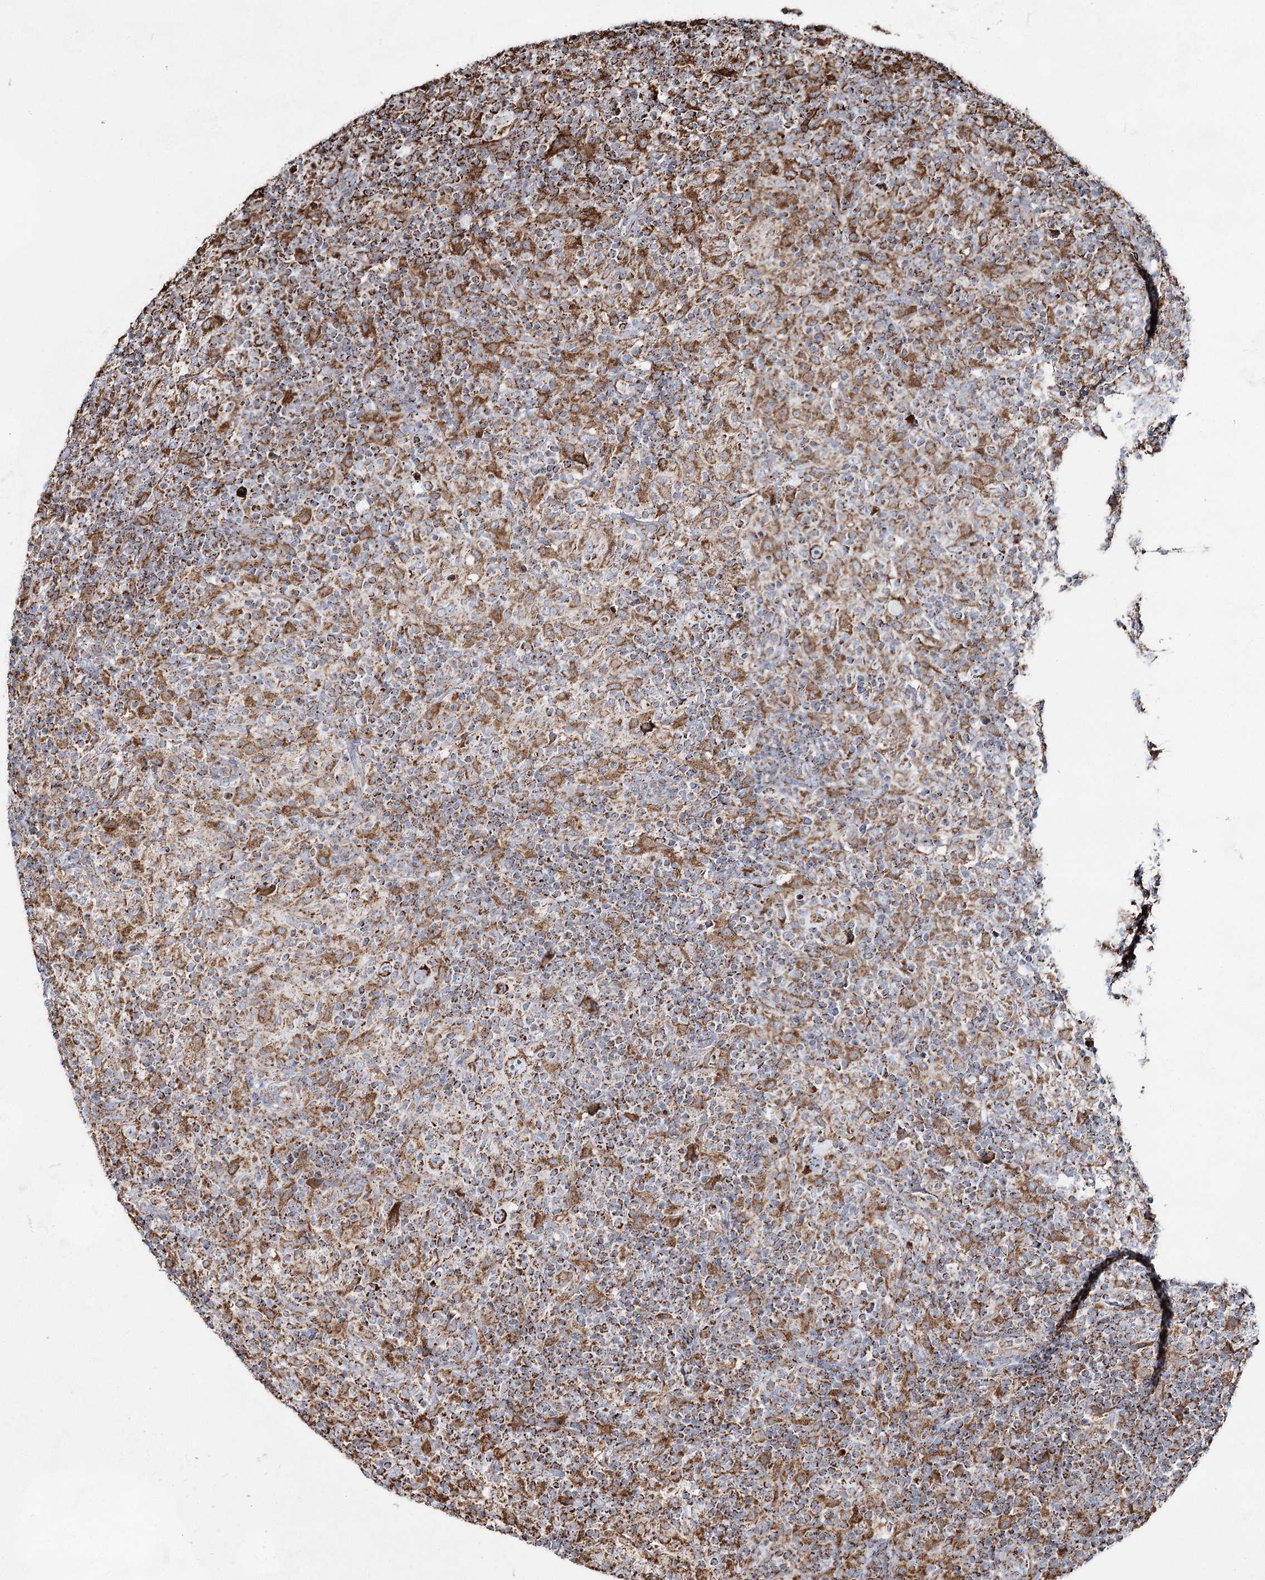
{"staining": {"intensity": "strong", "quantity": ">75%", "location": "cytoplasmic/membranous"}, "tissue": "lymphoma", "cell_type": "Tumor cells", "image_type": "cancer", "snomed": [{"axis": "morphology", "description": "Hodgkin's disease, NOS"}, {"axis": "topography", "description": "Lymph node"}], "caption": "Lymphoma stained for a protein (brown) exhibits strong cytoplasmic/membranous positive positivity in approximately >75% of tumor cells.", "gene": "CWF19L1", "patient": {"sex": "male", "age": 70}}